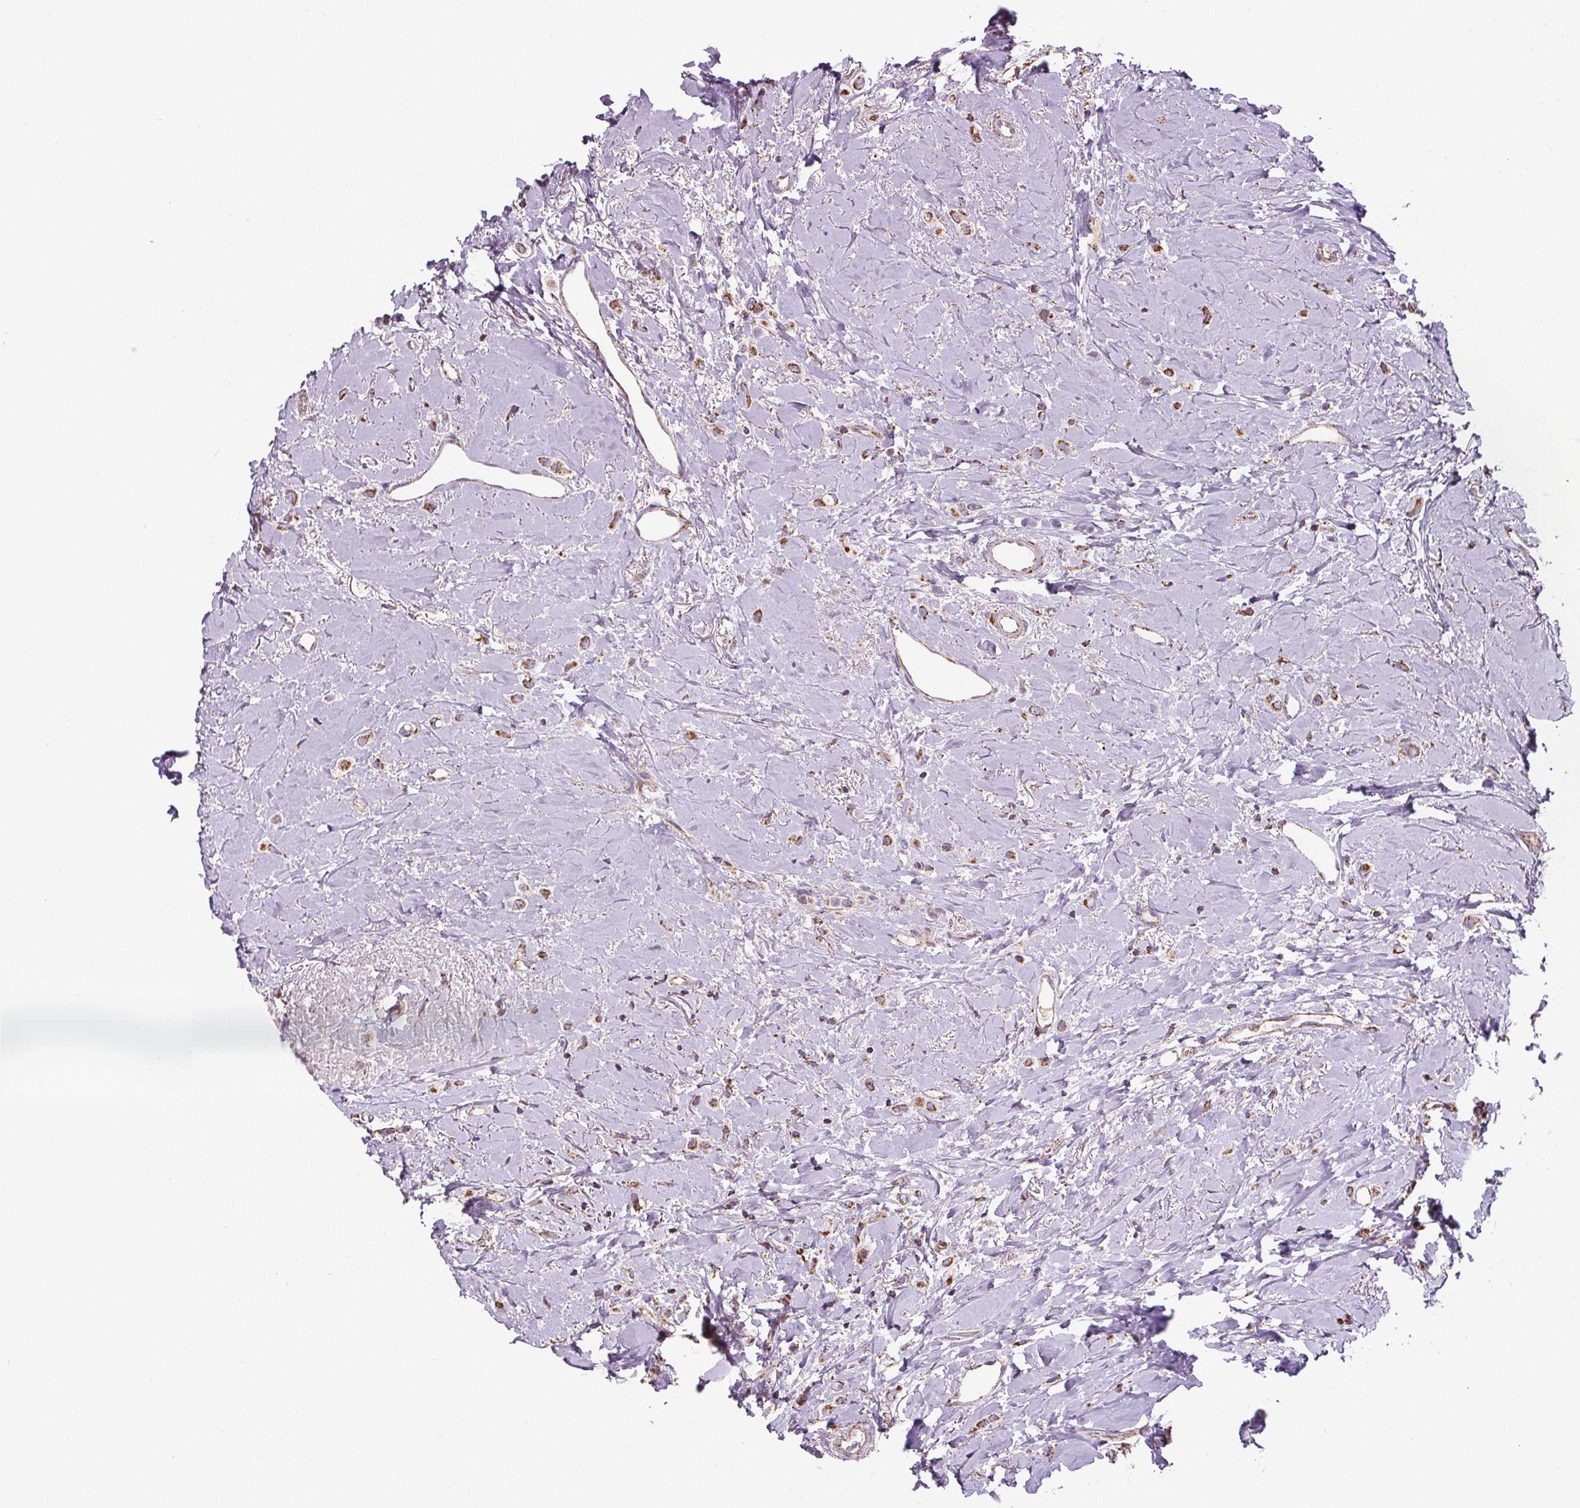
{"staining": {"intensity": "strong", "quantity": ">75%", "location": "cytoplasmic/membranous"}, "tissue": "breast cancer", "cell_type": "Tumor cells", "image_type": "cancer", "snomed": [{"axis": "morphology", "description": "Lobular carcinoma"}, {"axis": "topography", "description": "Breast"}], "caption": "Breast cancer (lobular carcinoma) was stained to show a protein in brown. There is high levels of strong cytoplasmic/membranous positivity in about >75% of tumor cells.", "gene": "SUCLA2", "patient": {"sex": "female", "age": 66}}